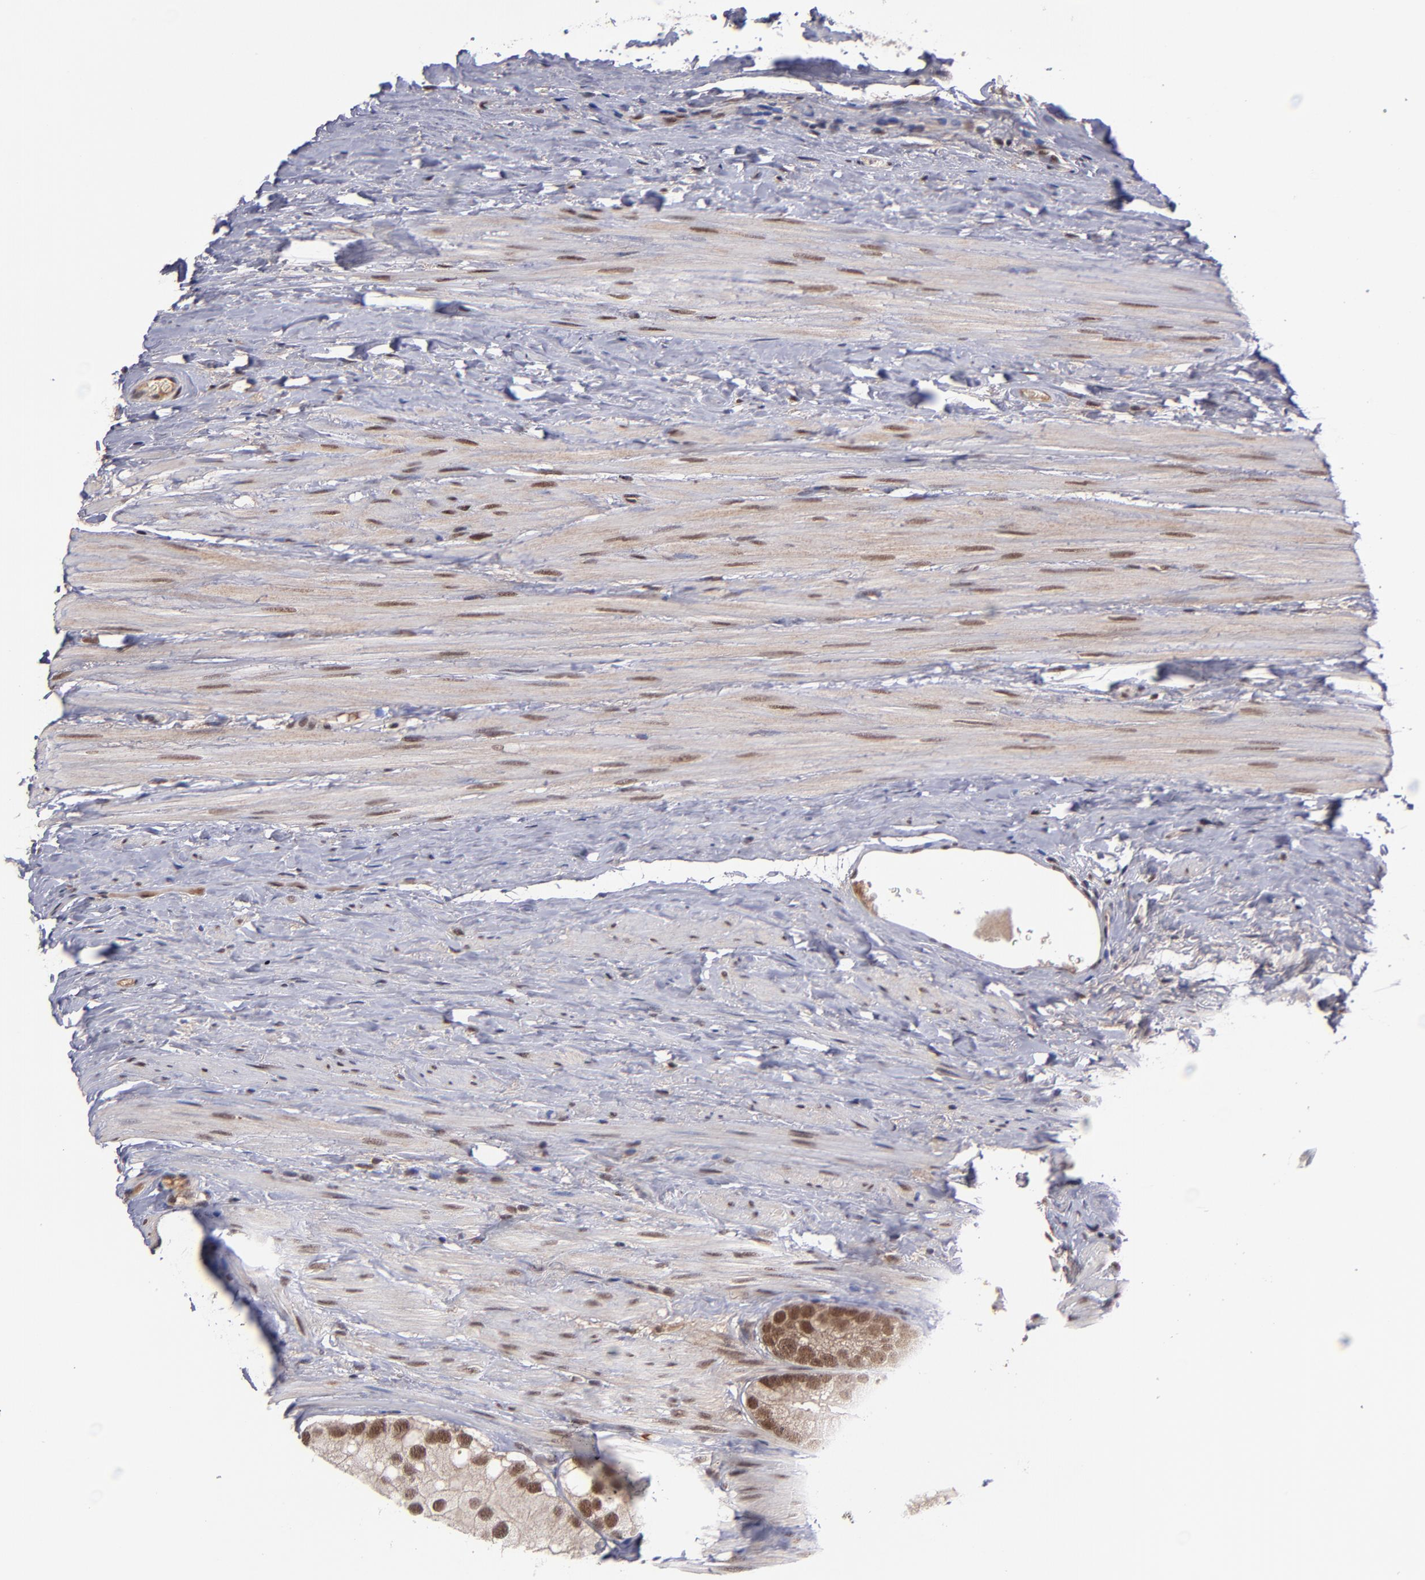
{"staining": {"intensity": "moderate", "quantity": ">75%", "location": "nuclear"}, "tissue": "prostate cancer", "cell_type": "Tumor cells", "image_type": "cancer", "snomed": [{"axis": "morphology", "description": "Adenocarcinoma, Low grade"}, {"axis": "topography", "description": "Prostate"}], "caption": "An image showing moderate nuclear staining in about >75% of tumor cells in adenocarcinoma (low-grade) (prostate), as visualized by brown immunohistochemical staining.", "gene": "EP300", "patient": {"sex": "male", "age": 69}}